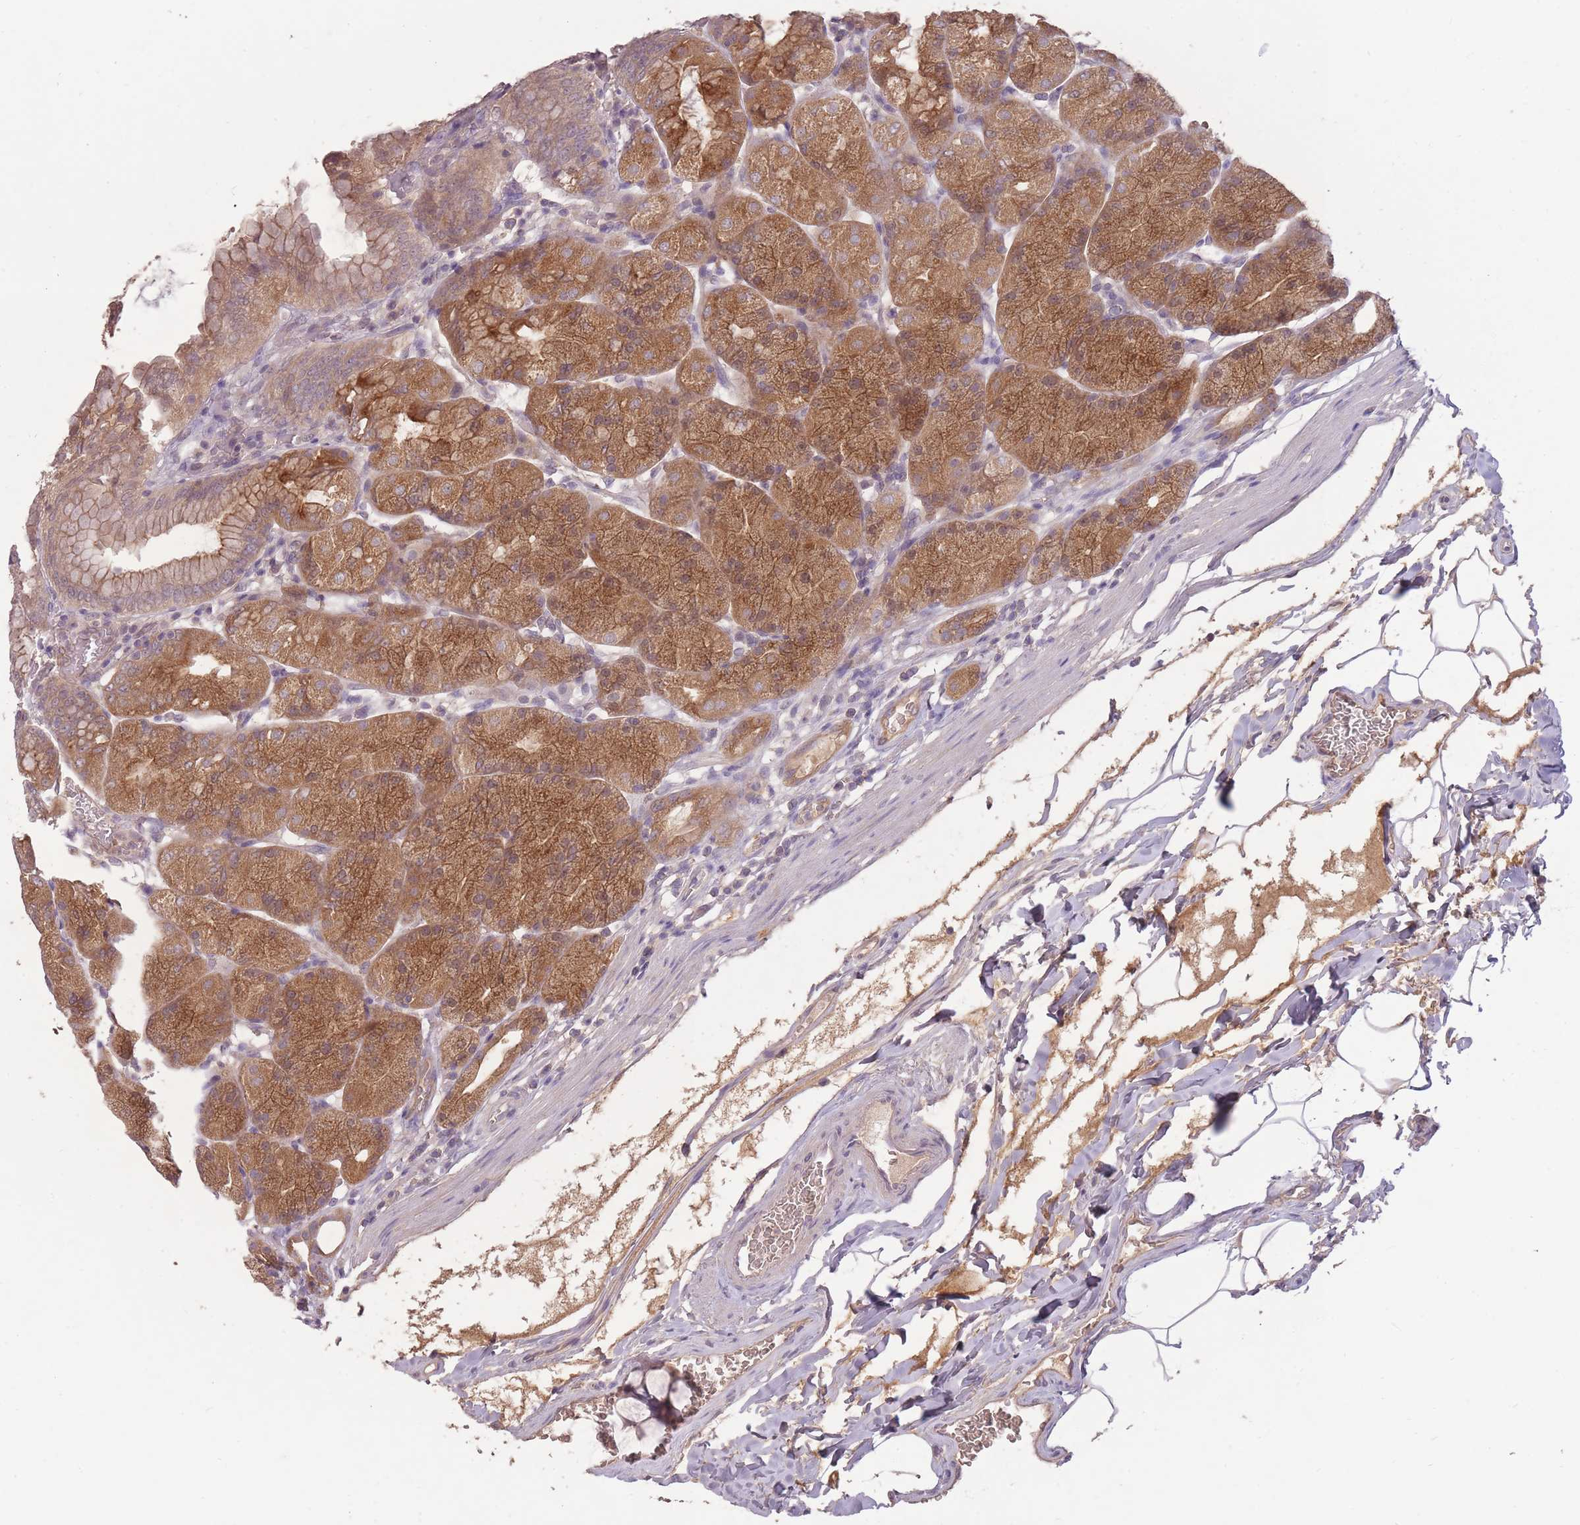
{"staining": {"intensity": "moderate", "quantity": ">75%", "location": "cytoplasmic/membranous"}, "tissue": "stomach", "cell_type": "Glandular cells", "image_type": "normal", "snomed": [{"axis": "morphology", "description": "Normal tissue, NOS"}, {"axis": "topography", "description": "Stomach, upper"}, {"axis": "topography", "description": "Stomach, lower"}], "caption": "Brown immunohistochemical staining in unremarkable human stomach displays moderate cytoplasmic/membranous positivity in approximately >75% of glandular cells. (brown staining indicates protein expression, while blue staining denotes nuclei).", "gene": "LRATD2", "patient": {"sex": "male", "age": 62}}